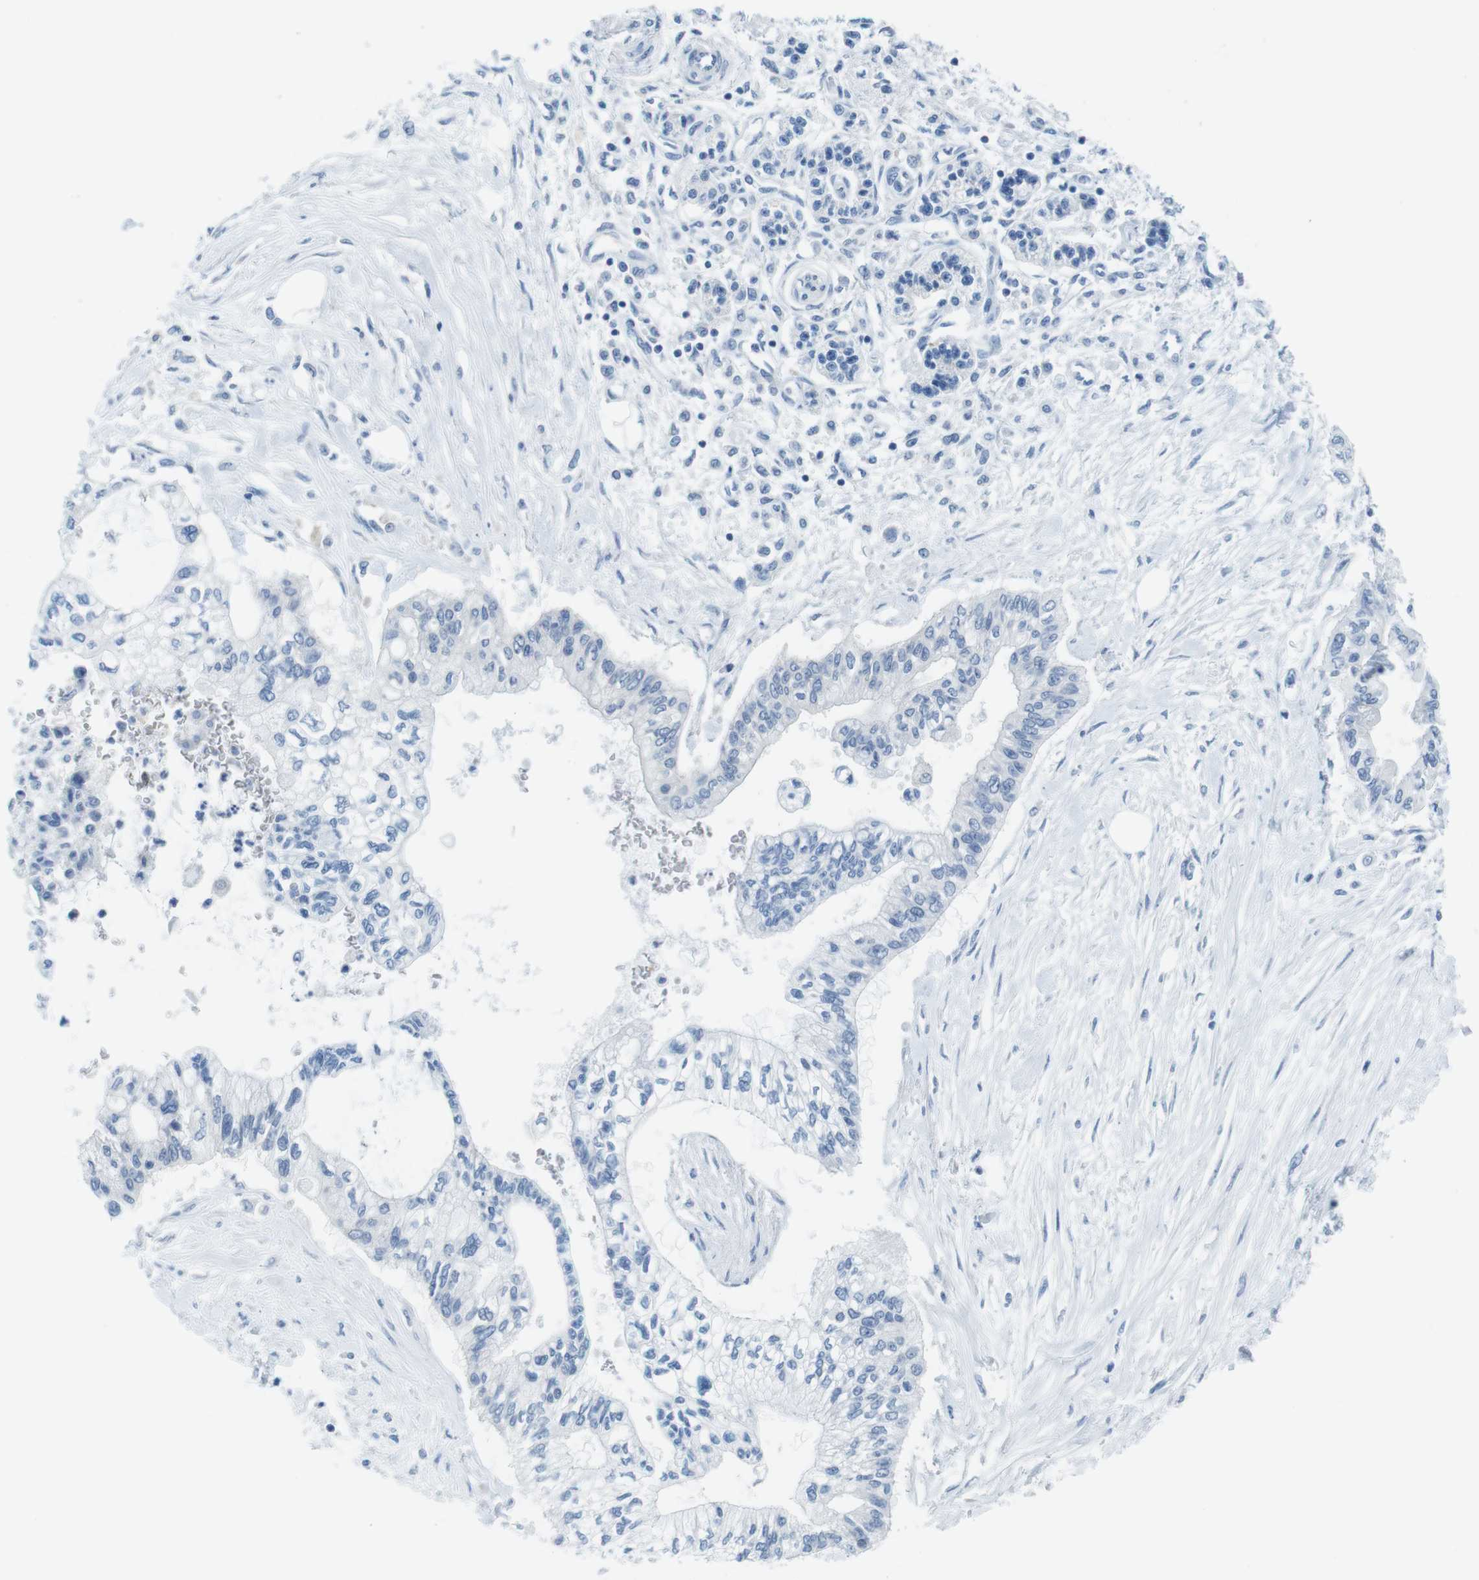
{"staining": {"intensity": "negative", "quantity": "none", "location": "none"}, "tissue": "pancreatic cancer", "cell_type": "Tumor cells", "image_type": "cancer", "snomed": [{"axis": "morphology", "description": "Adenocarcinoma, NOS"}, {"axis": "topography", "description": "Pancreas"}], "caption": "IHC of human pancreatic cancer exhibits no expression in tumor cells.", "gene": "EIF2B5", "patient": {"sex": "female", "age": 77}}